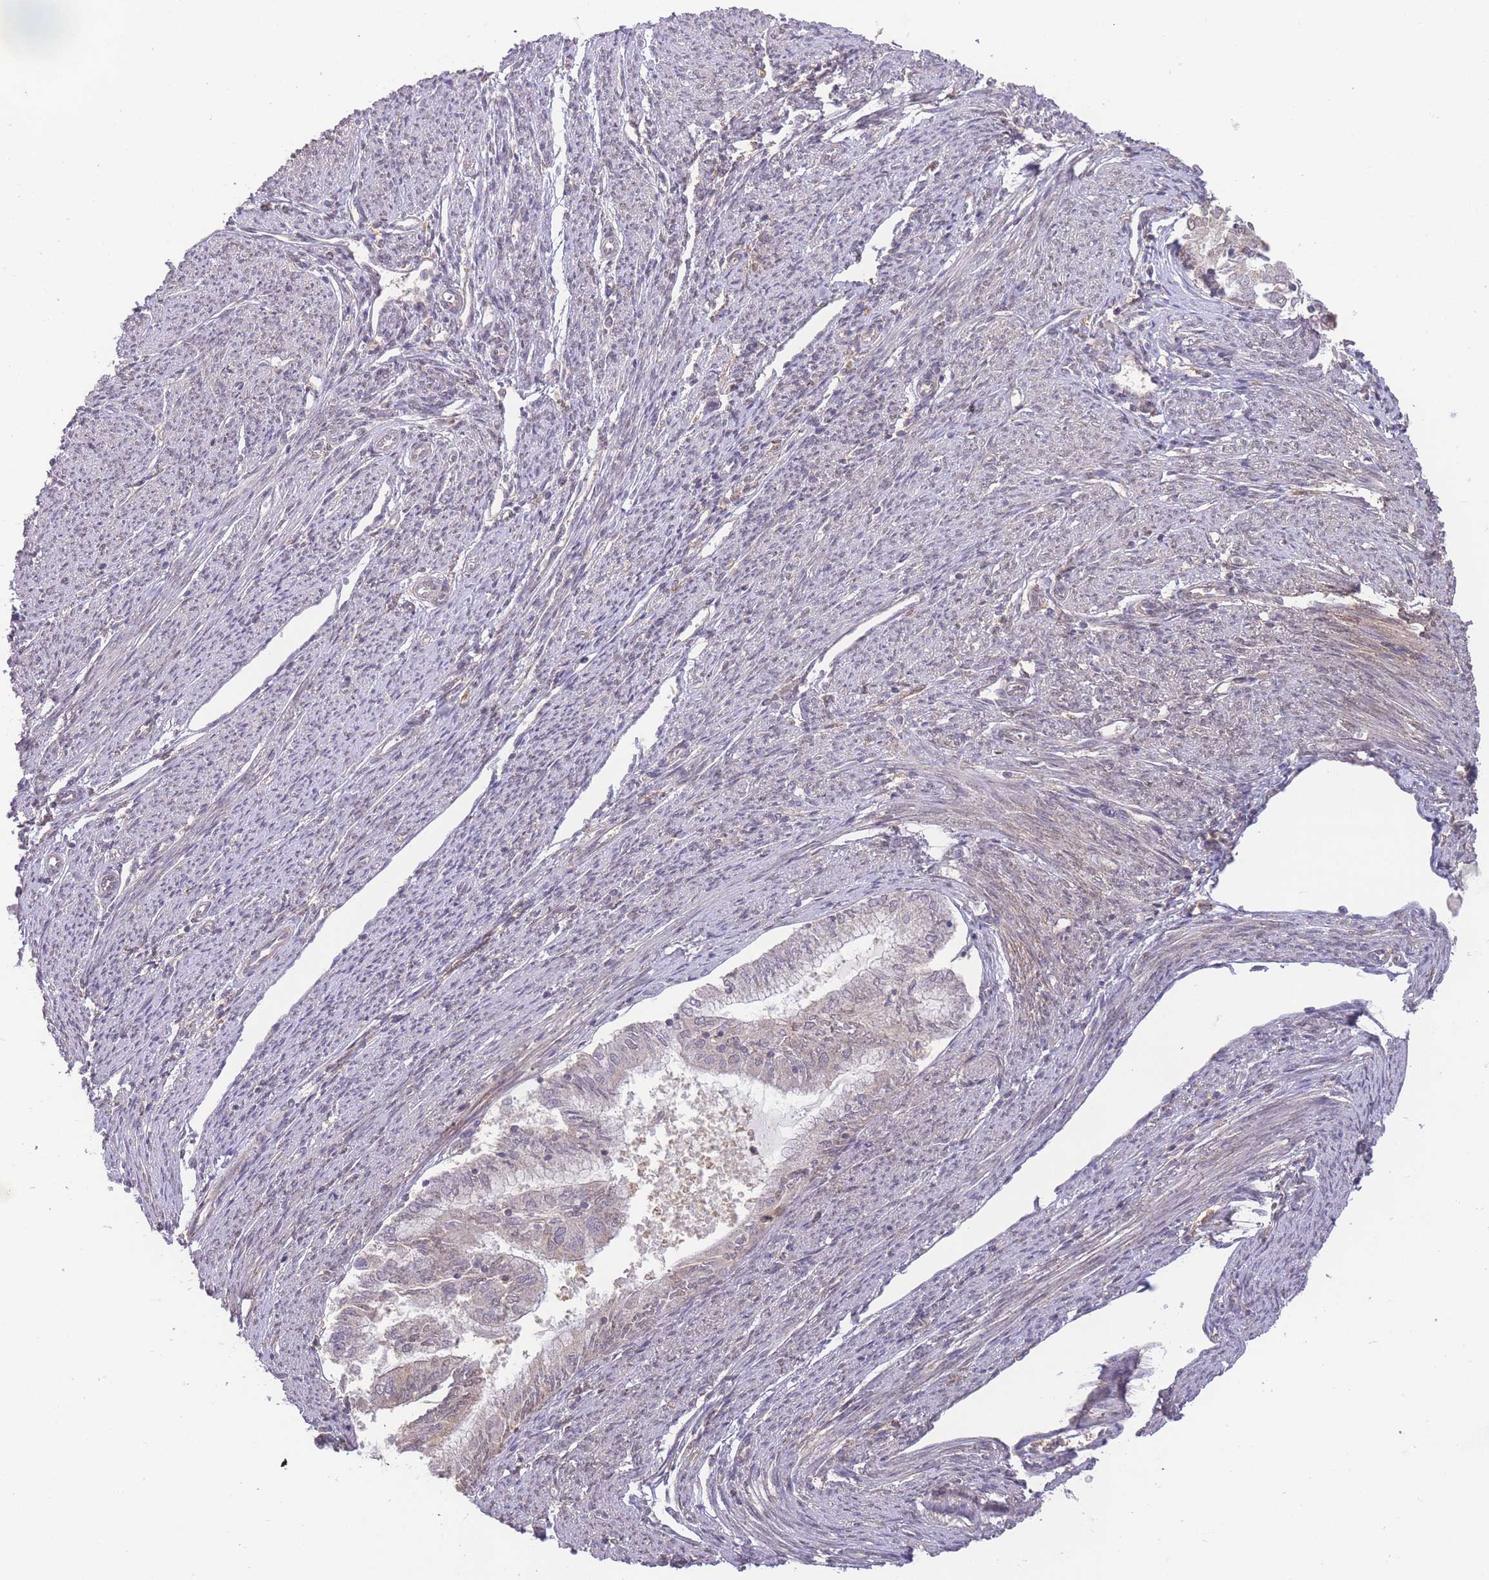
{"staining": {"intensity": "negative", "quantity": "none", "location": "none"}, "tissue": "endometrial cancer", "cell_type": "Tumor cells", "image_type": "cancer", "snomed": [{"axis": "morphology", "description": "Adenocarcinoma, NOS"}, {"axis": "topography", "description": "Endometrium"}], "caption": "Tumor cells show no significant protein staining in endometrial cancer.", "gene": "RNF144B", "patient": {"sex": "female", "age": 79}}